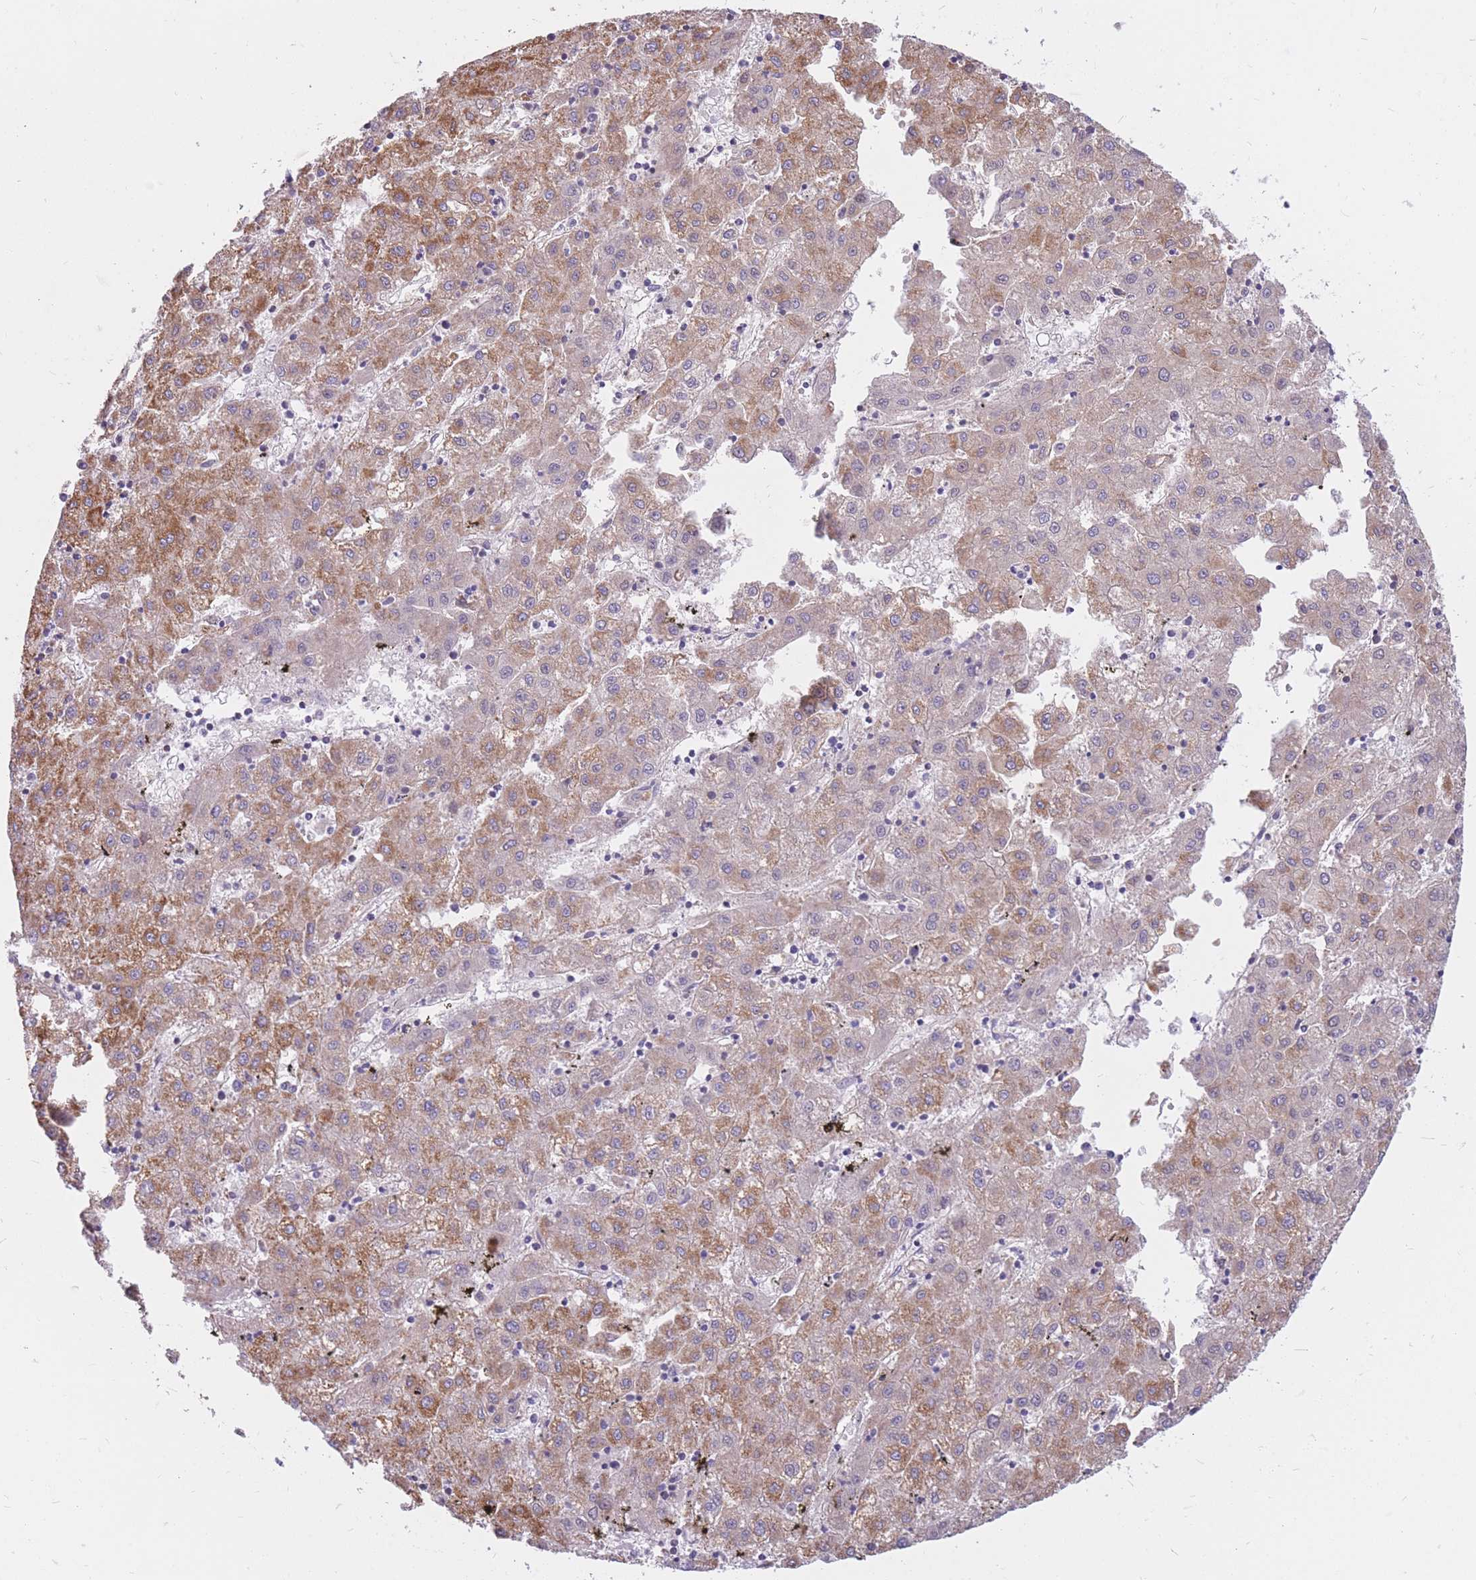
{"staining": {"intensity": "moderate", "quantity": "25%-75%", "location": "cytoplasmic/membranous"}, "tissue": "liver cancer", "cell_type": "Tumor cells", "image_type": "cancer", "snomed": [{"axis": "morphology", "description": "Carcinoma, Hepatocellular, NOS"}, {"axis": "topography", "description": "Liver"}], "caption": "Protein staining by immunohistochemistry displays moderate cytoplasmic/membranous expression in approximately 25%-75% of tumor cells in liver cancer (hepatocellular carcinoma). Using DAB (brown) and hematoxylin (blue) stains, captured at high magnification using brightfield microscopy.", "gene": "PCSK1", "patient": {"sex": "male", "age": 72}}